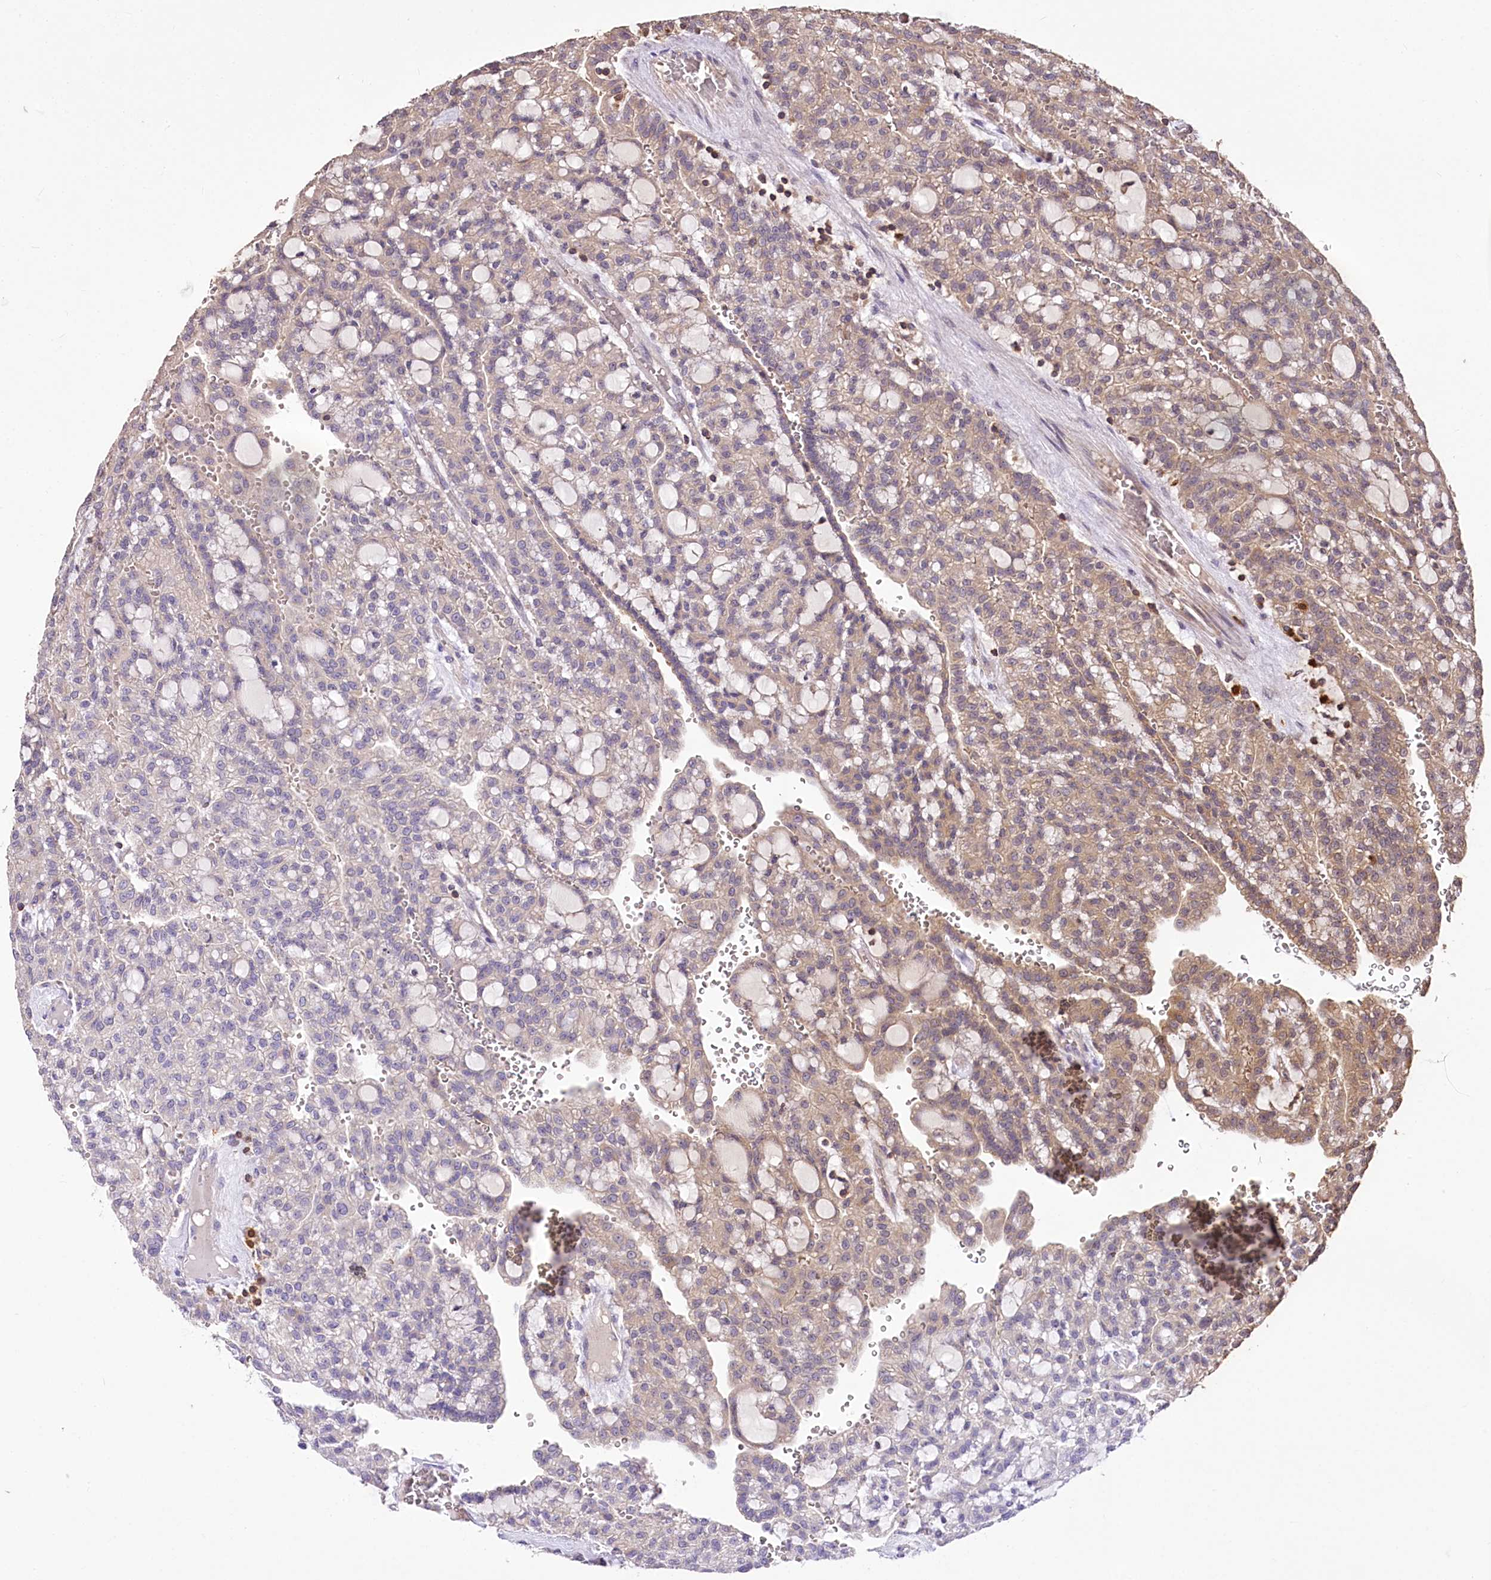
{"staining": {"intensity": "weak", "quantity": "25%-75%", "location": "cytoplasmic/membranous"}, "tissue": "renal cancer", "cell_type": "Tumor cells", "image_type": "cancer", "snomed": [{"axis": "morphology", "description": "Adenocarcinoma, NOS"}, {"axis": "topography", "description": "Kidney"}], "caption": "A micrograph showing weak cytoplasmic/membranous expression in approximately 25%-75% of tumor cells in renal adenocarcinoma, as visualized by brown immunohistochemical staining.", "gene": "SERGEF", "patient": {"sex": "male", "age": 63}}